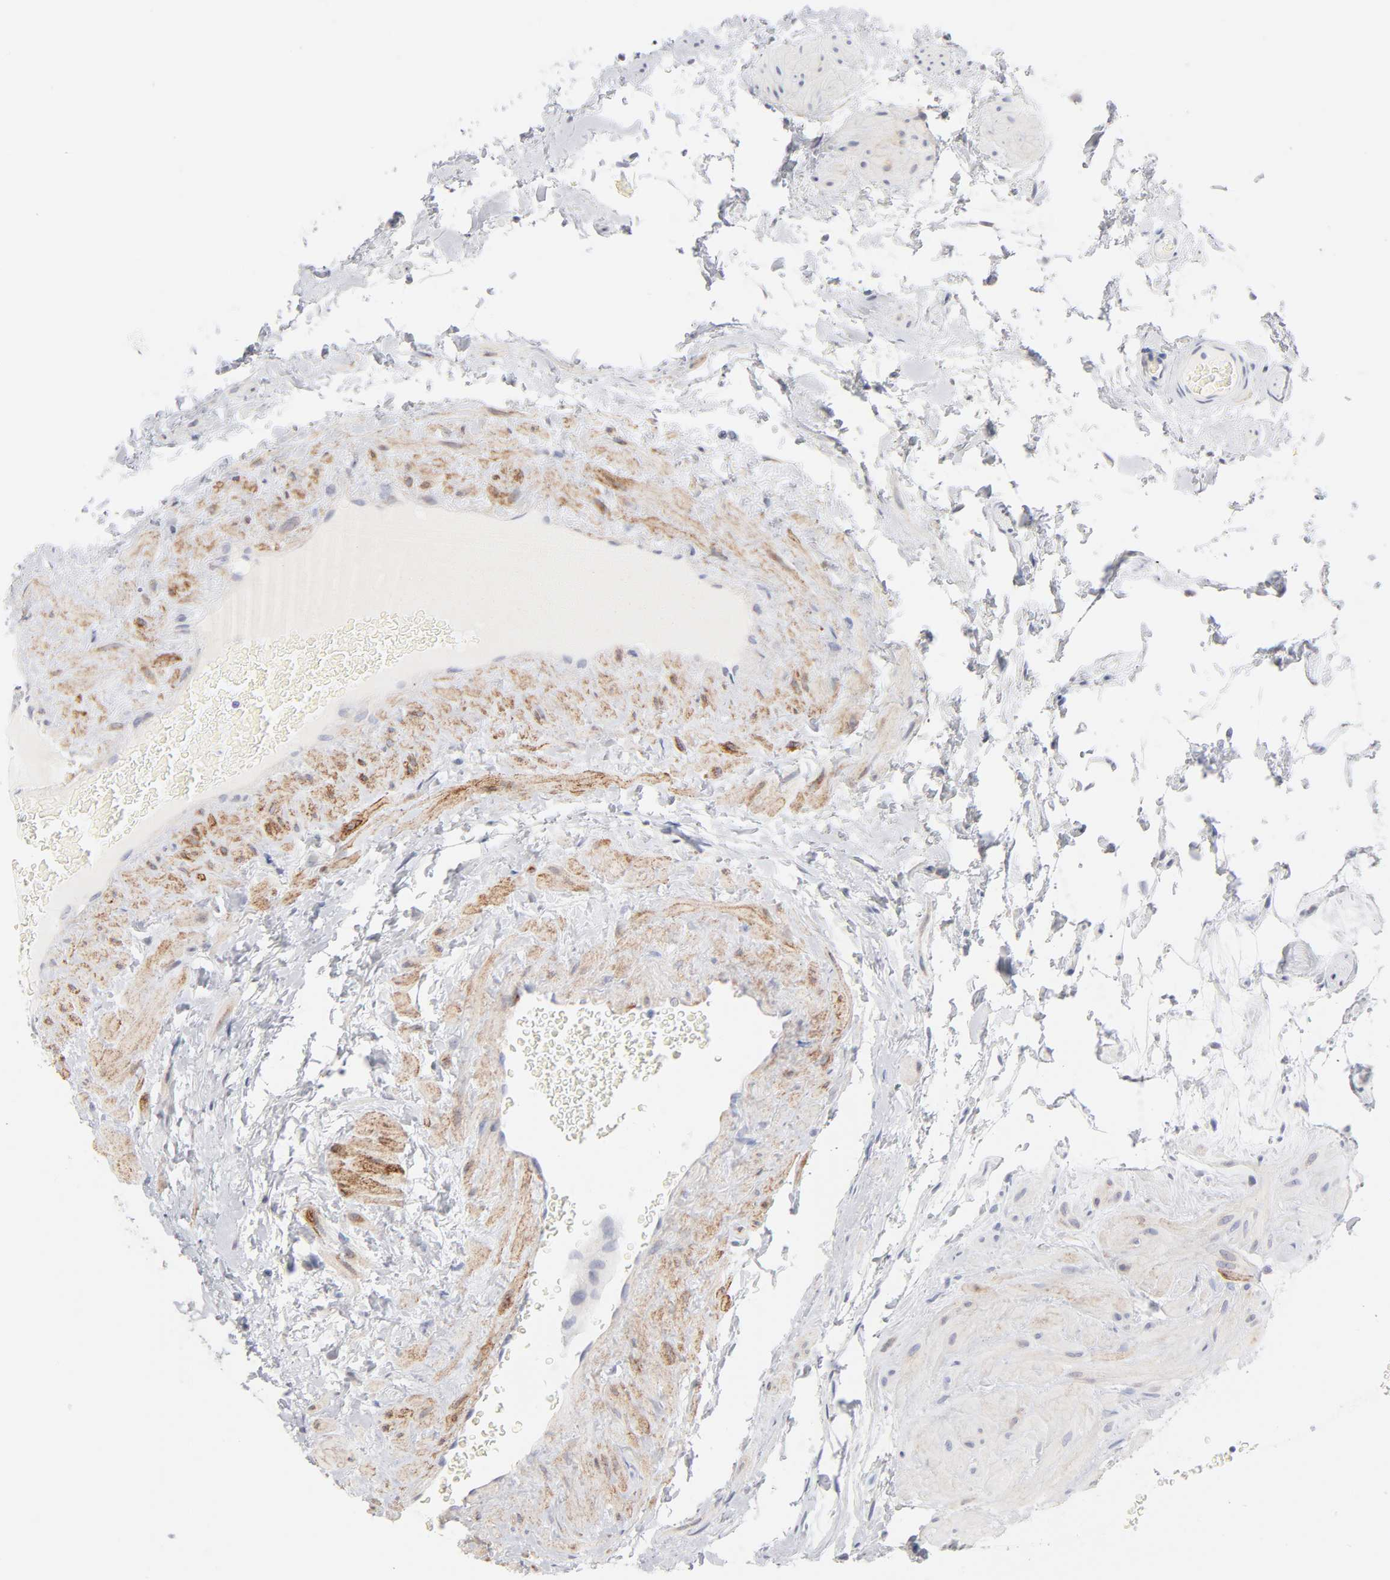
{"staining": {"intensity": "weak", "quantity": ">75%", "location": "cytoplasmic/membranous"}, "tissue": "epididymis", "cell_type": "Glandular cells", "image_type": "normal", "snomed": [{"axis": "morphology", "description": "Normal tissue, NOS"}, {"axis": "topography", "description": "Testis"}, {"axis": "topography", "description": "Epididymis"}], "caption": "A brown stain labels weak cytoplasmic/membranous positivity of a protein in glandular cells of normal human epididymis.", "gene": "MID1", "patient": {"sex": "male", "age": 36}}